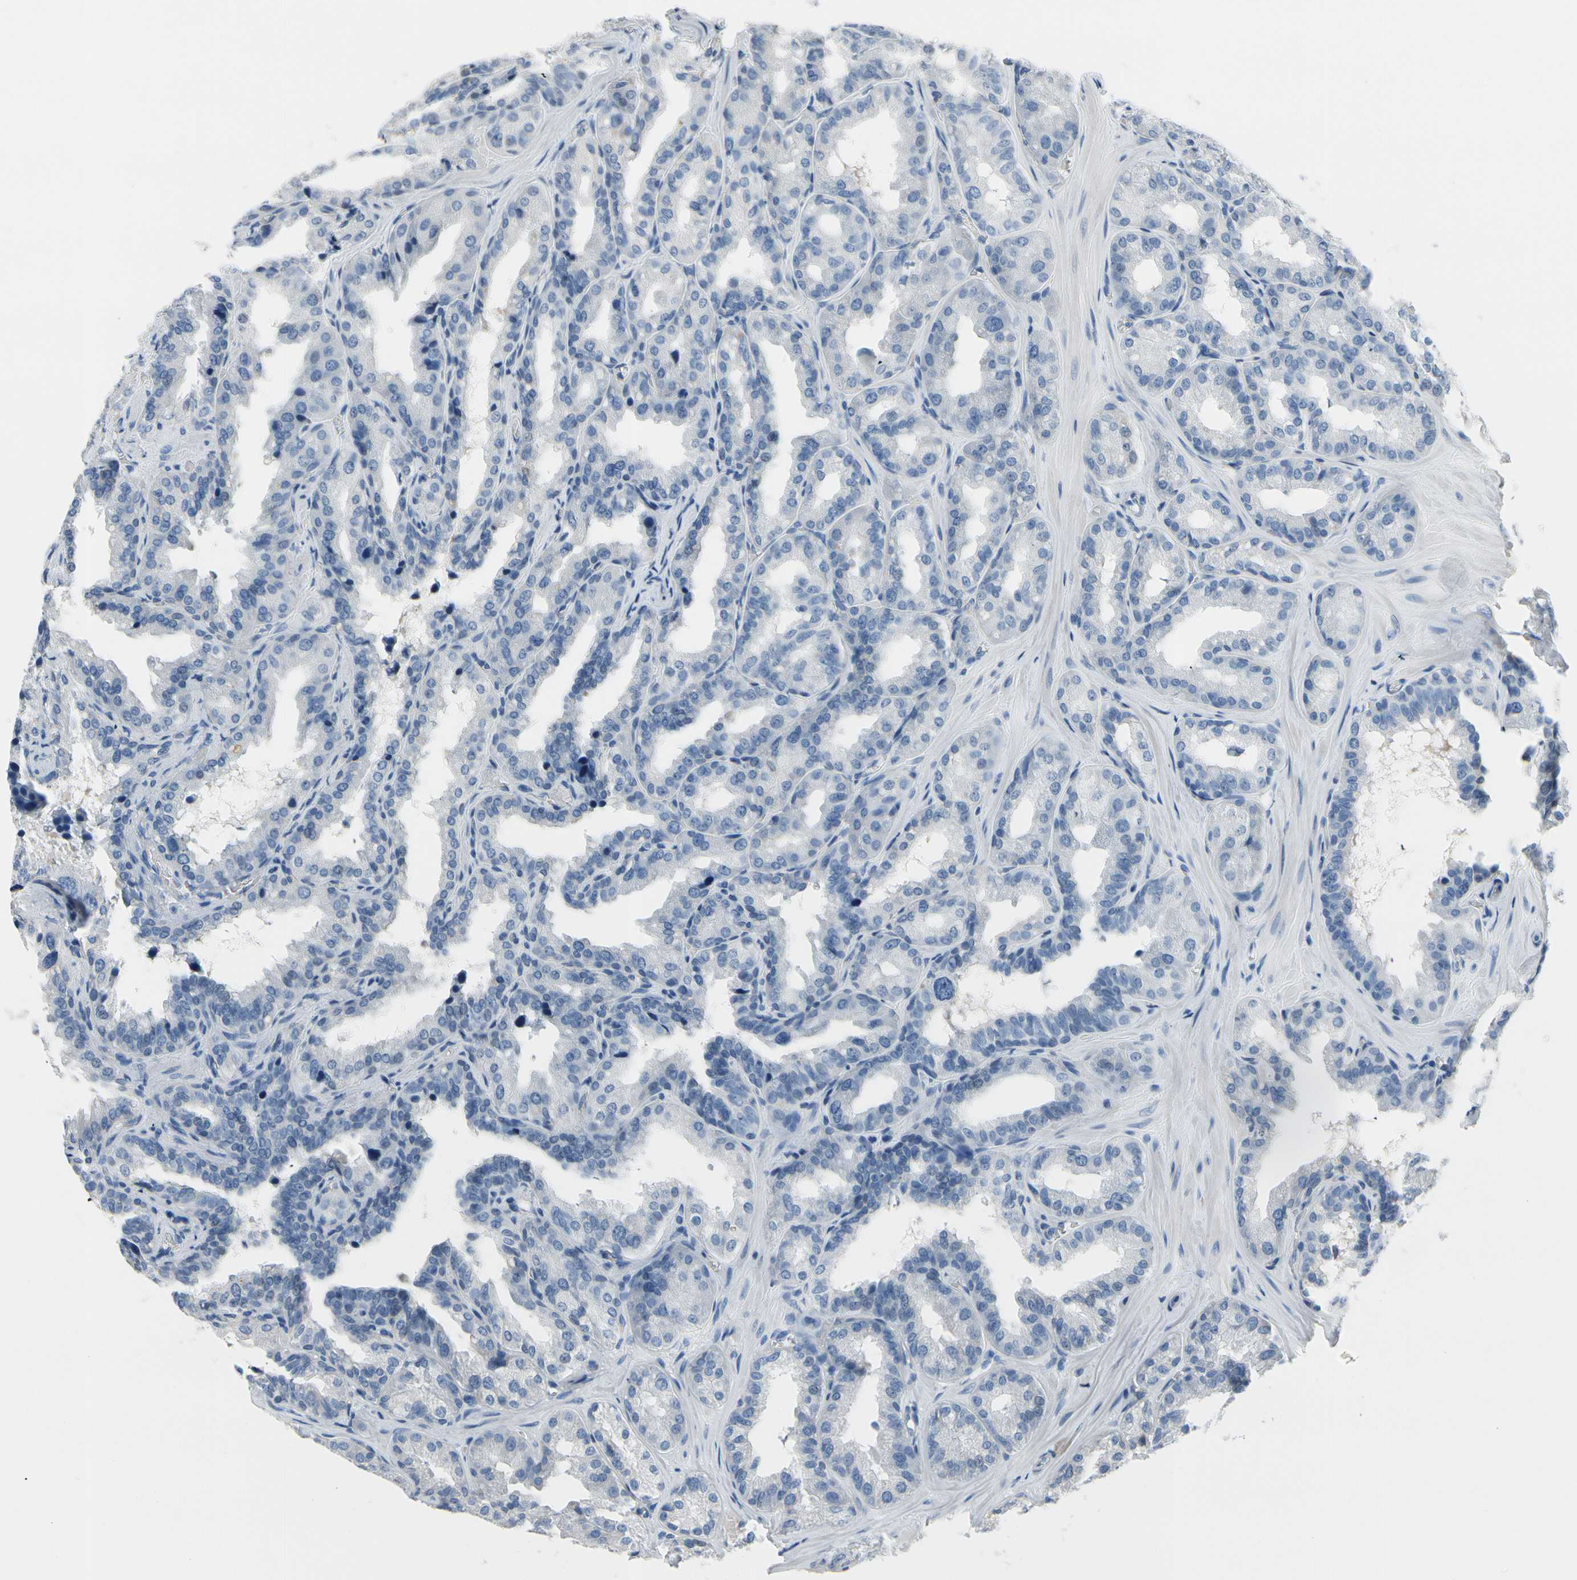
{"staining": {"intensity": "negative", "quantity": "none", "location": "none"}, "tissue": "seminal vesicle", "cell_type": "Glandular cells", "image_type": "normal", "snomed": [{"axis": "morphology", "description": "Normal tissue, NOS"}, {"axis": "topography", "description": "Prostate"}, {"axis": "topography", "description": "Seminal veicle"}], "caption": "A high-resolution image shows immunohistochemistry staining of normal seminal vesicle, which exhibits no significant positivity in glandular cells.", "gene": "MUC5B", "patient": {"sex": "male", "age": 51}}